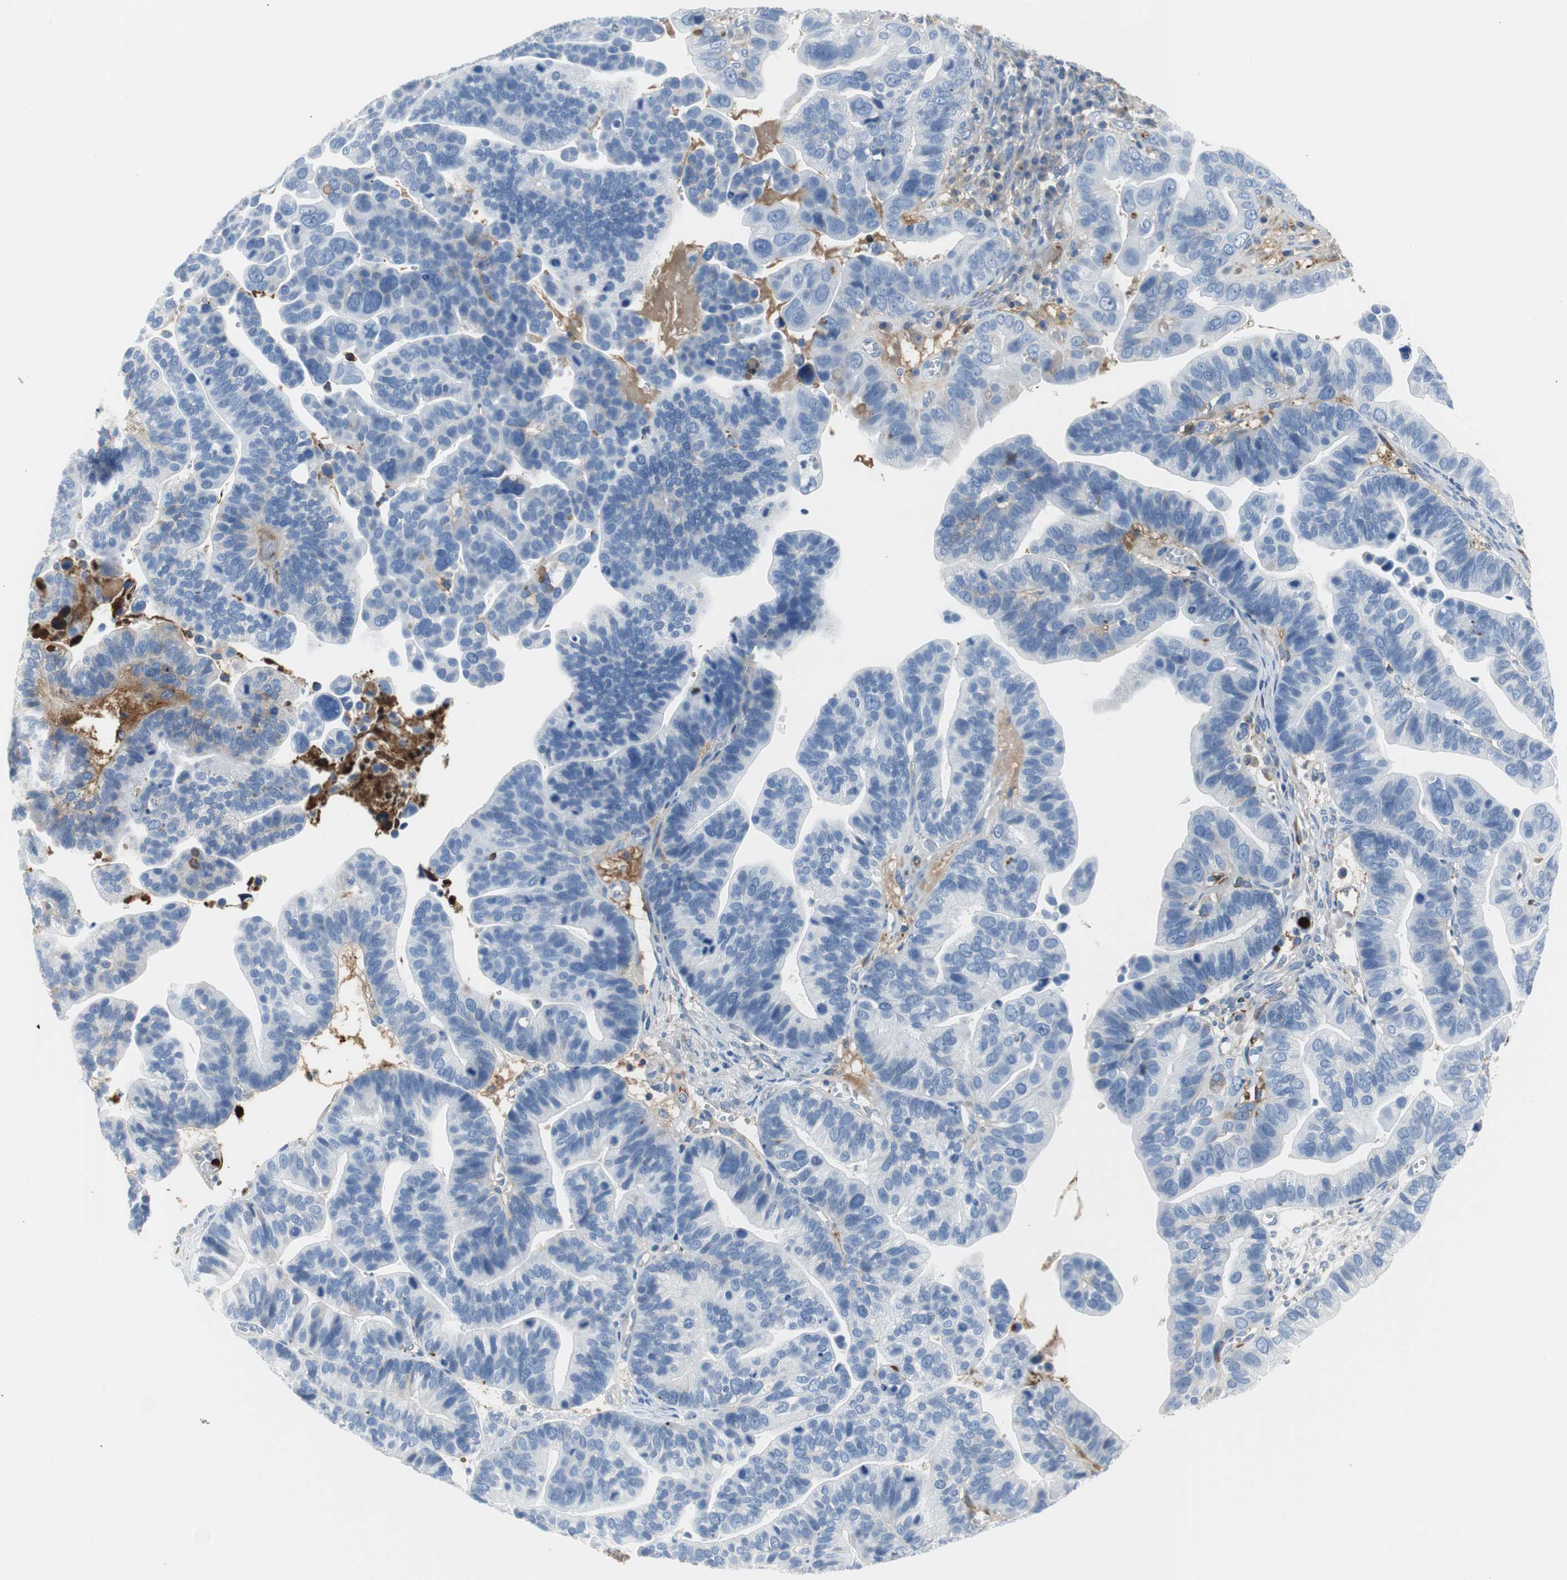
{"staining": {"intensity": "weak", "quantity": "<25%", "location": "cytoplasmic/membranous"}, "tissue": "ovarian cancer", "cell_type": "Tumor cells", "image_type": "cancer", "snomed": [{"axis": "morphology", "description": "Cystadenocarcinoma, serous, NOS"}, {"axis": "topography", "description": "Ovary"}], "caption": "IHC of human ovarian cancer shows no positivity in tumor cells.", "gene": "APCS", "patient": {"sex": "female", "age": 56}}